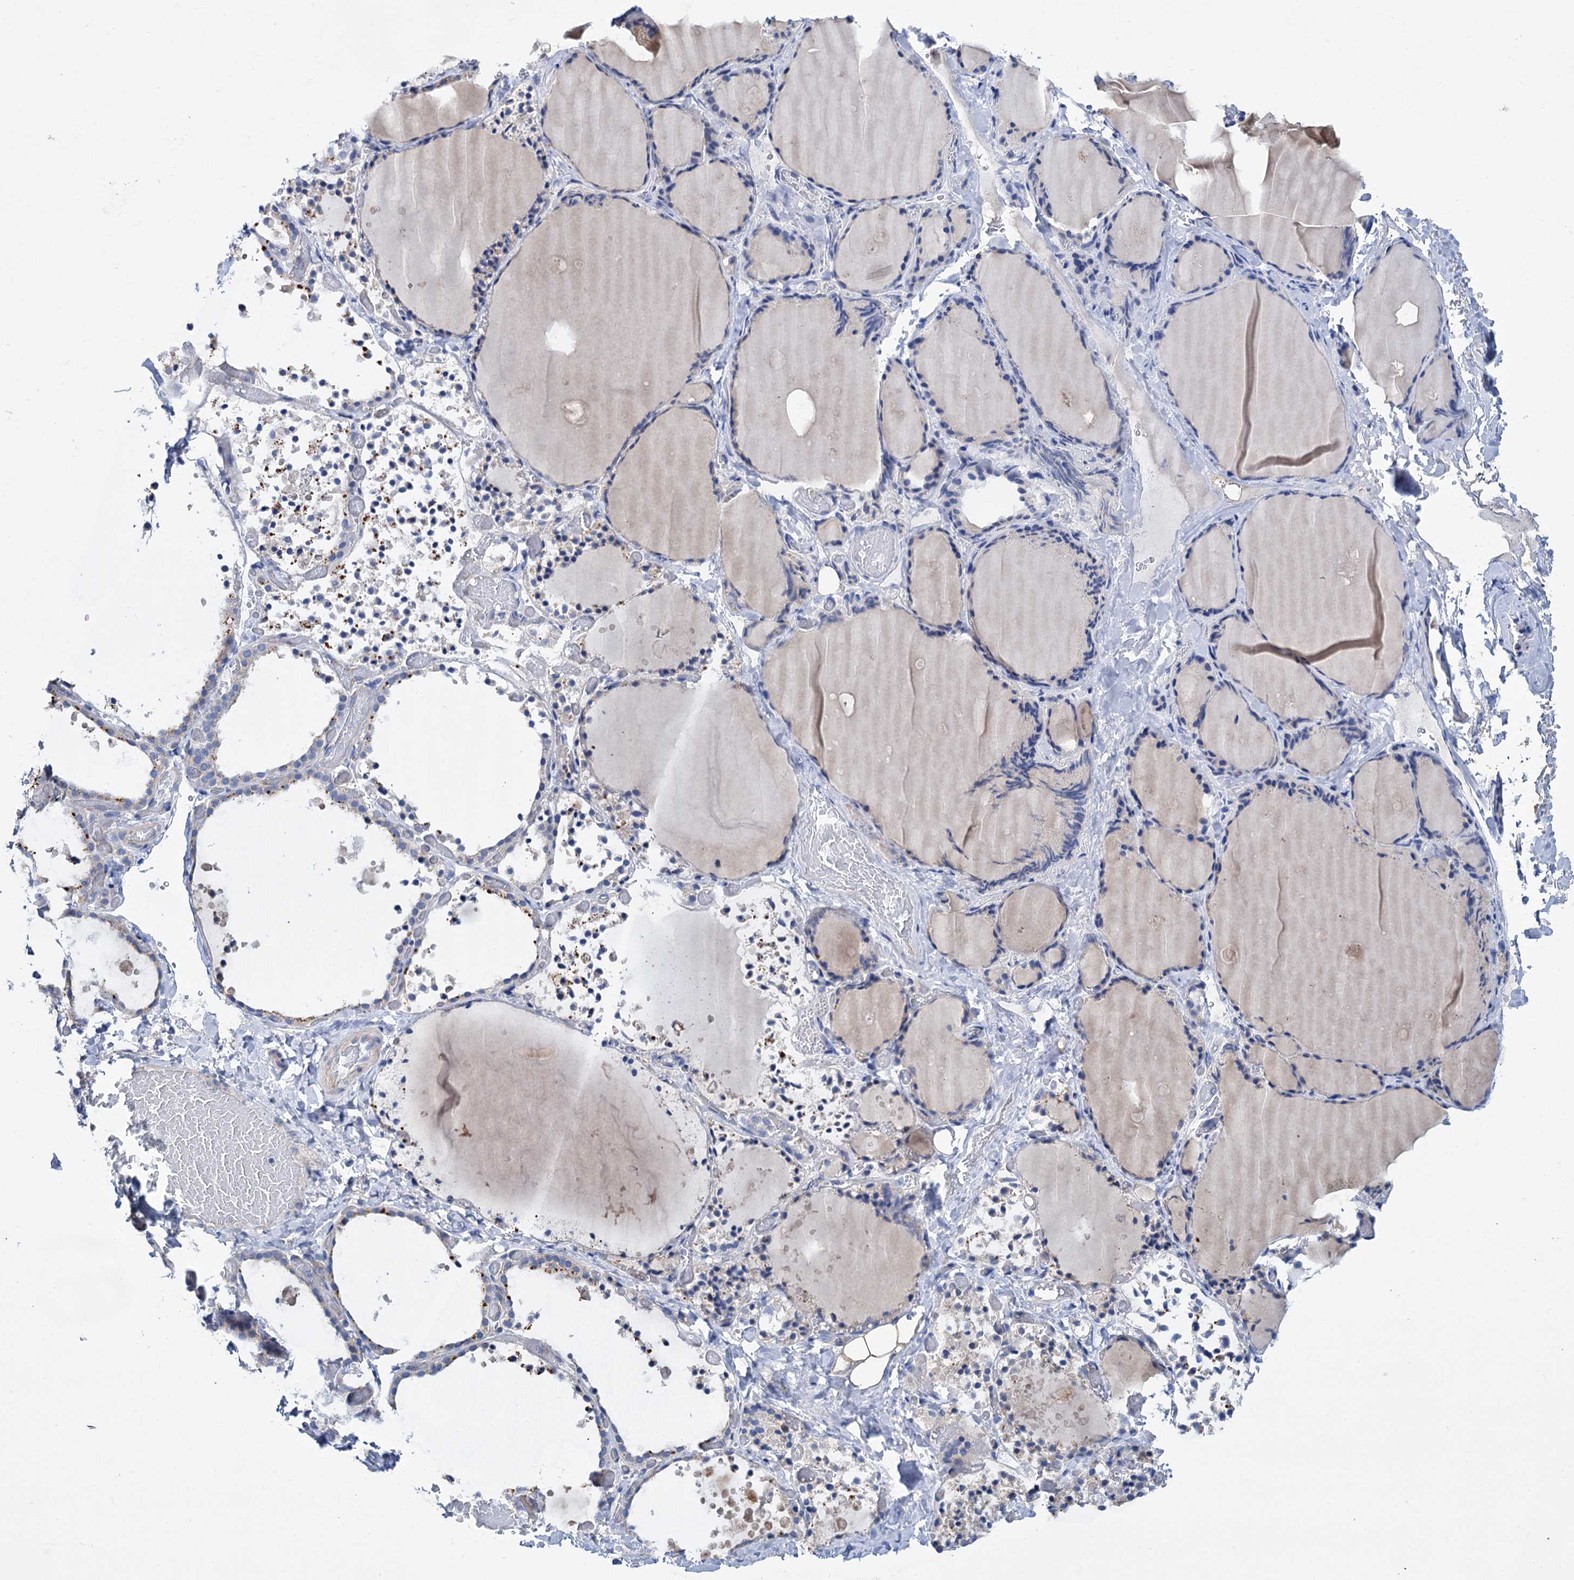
{"staining": {"intensity": "negative", "quantity": "none", "location": "none"}, "tissue": "thyroid gland", "cell_type": "Glandular cells", "image_type": "normal", "snomed": [{"axis": "morphology", "description": "Normal tissue, NOS"}, {"axis": "topography", "description": "Thyroid gland"}], "caption": "IHC micrograph of benign thyroid gland stained for a protein (brown), which displays no positivity in glandular cells.", "gene": "TRIM55", "patient": {"sex": "female", "age": 44}}